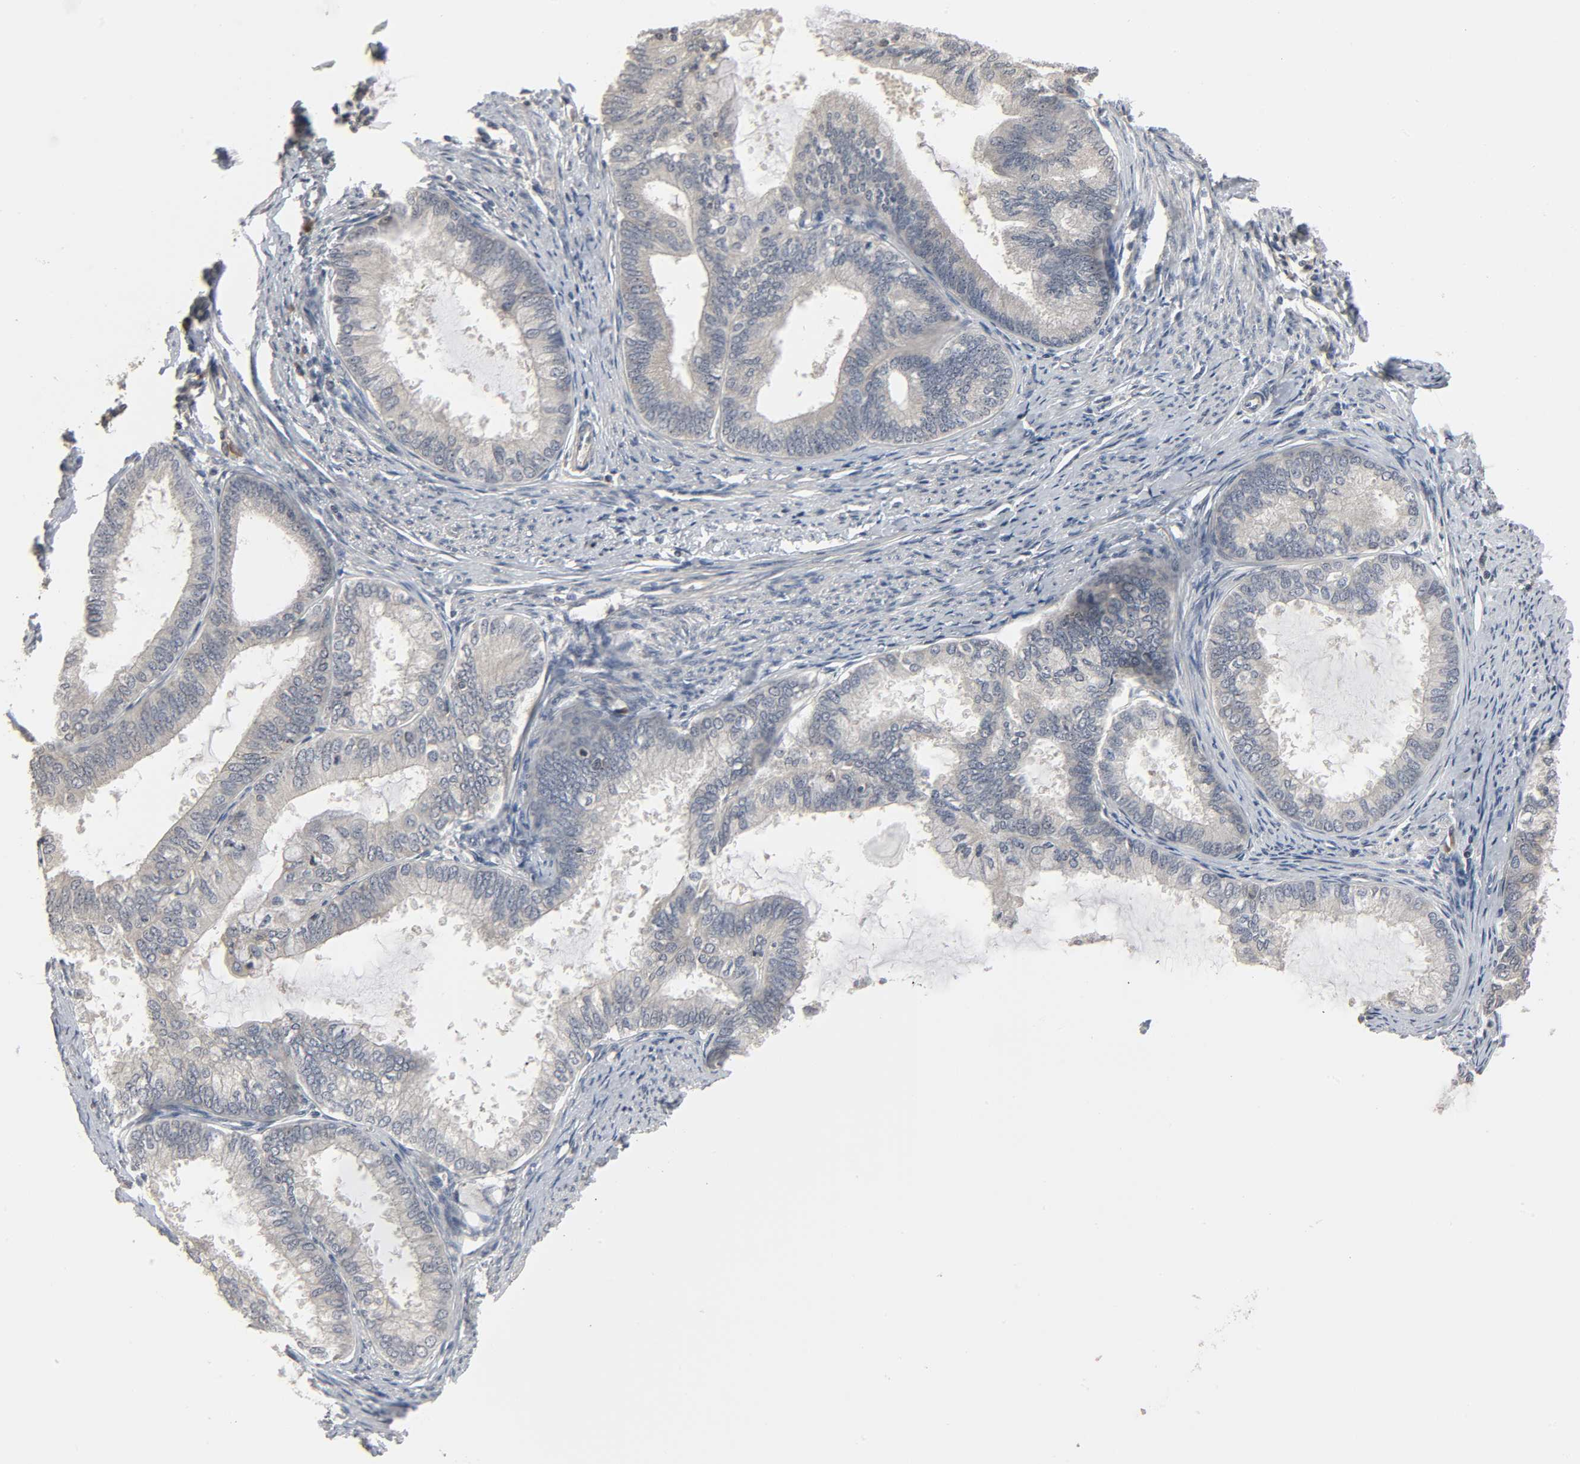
{"staining": {"intensity": "moderate", "quantity": "25%-75%", "location": "cytoplasmic/membranous"}, "tissue": "endometrial cancer", "cell_type": "Tumor cells", "image_type": "cancer", "snomed": [{"axis": "morphology", "description": "Adenocarcinoma, NOS"}, {"axis": "topography", "description": "Endometrium"}], "caption": "The micrograph shows a brown stain indicating the presence of a protein in the cytoplasmic/membranous of tumor cells in adenocarcinoma (endometrial).", "gene": "PLEKHA2", "patient": {"sex": "female", "age": 86}}